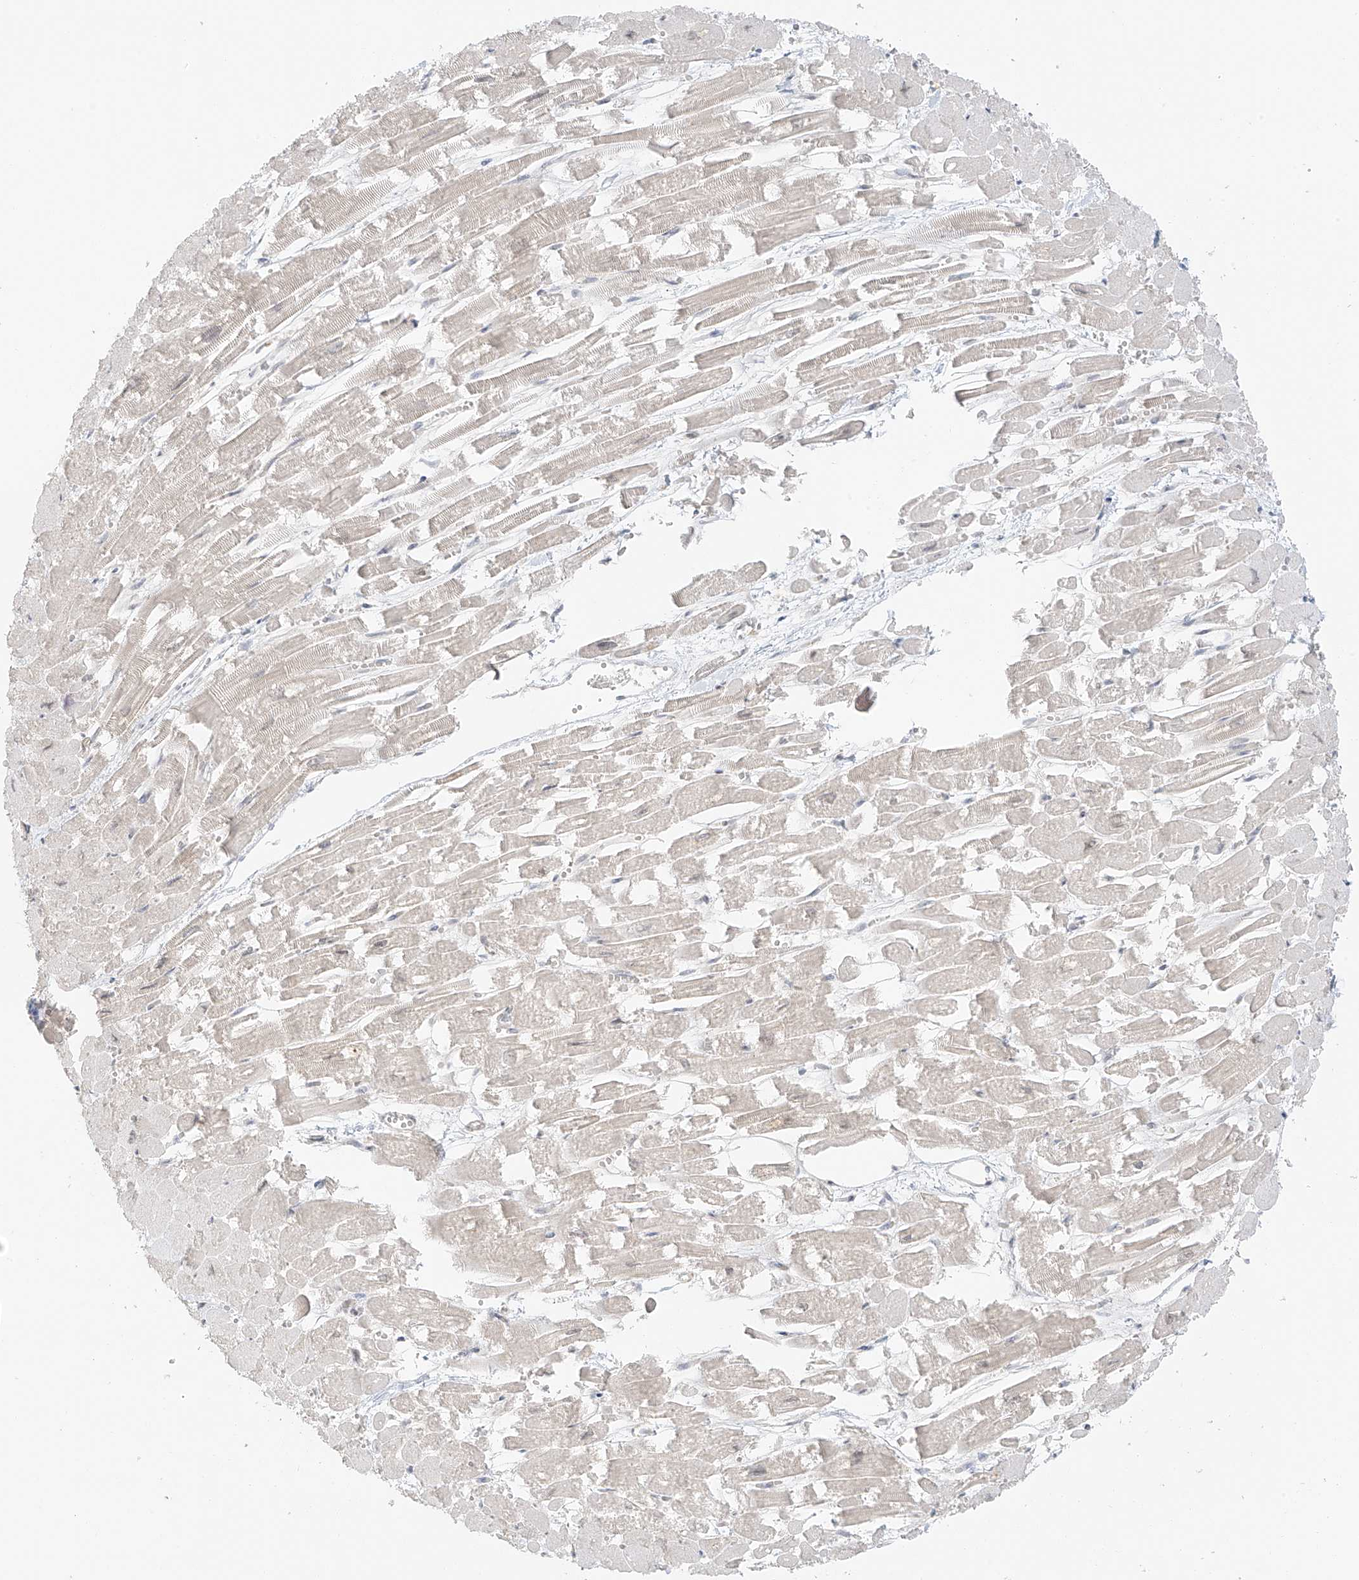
{"staining": {"intensity": "negative", "quantity": "none", "location": "none"}, "tissue": "heart muscle", "cell_type": "Cardiomyocytes", "image_type": "normal", "snomed": [{"axis": "morphology", "description": "Normal tissue, NOS"}, {"axis": "topography", "description": "Heart"}], "caption": "Immunohistochemistry of unremarkable heart muscle demonstrates no expression in cardiomyocytes.", "gene": "MIPEP", "patient": {"sex": "male", "age": 54}}